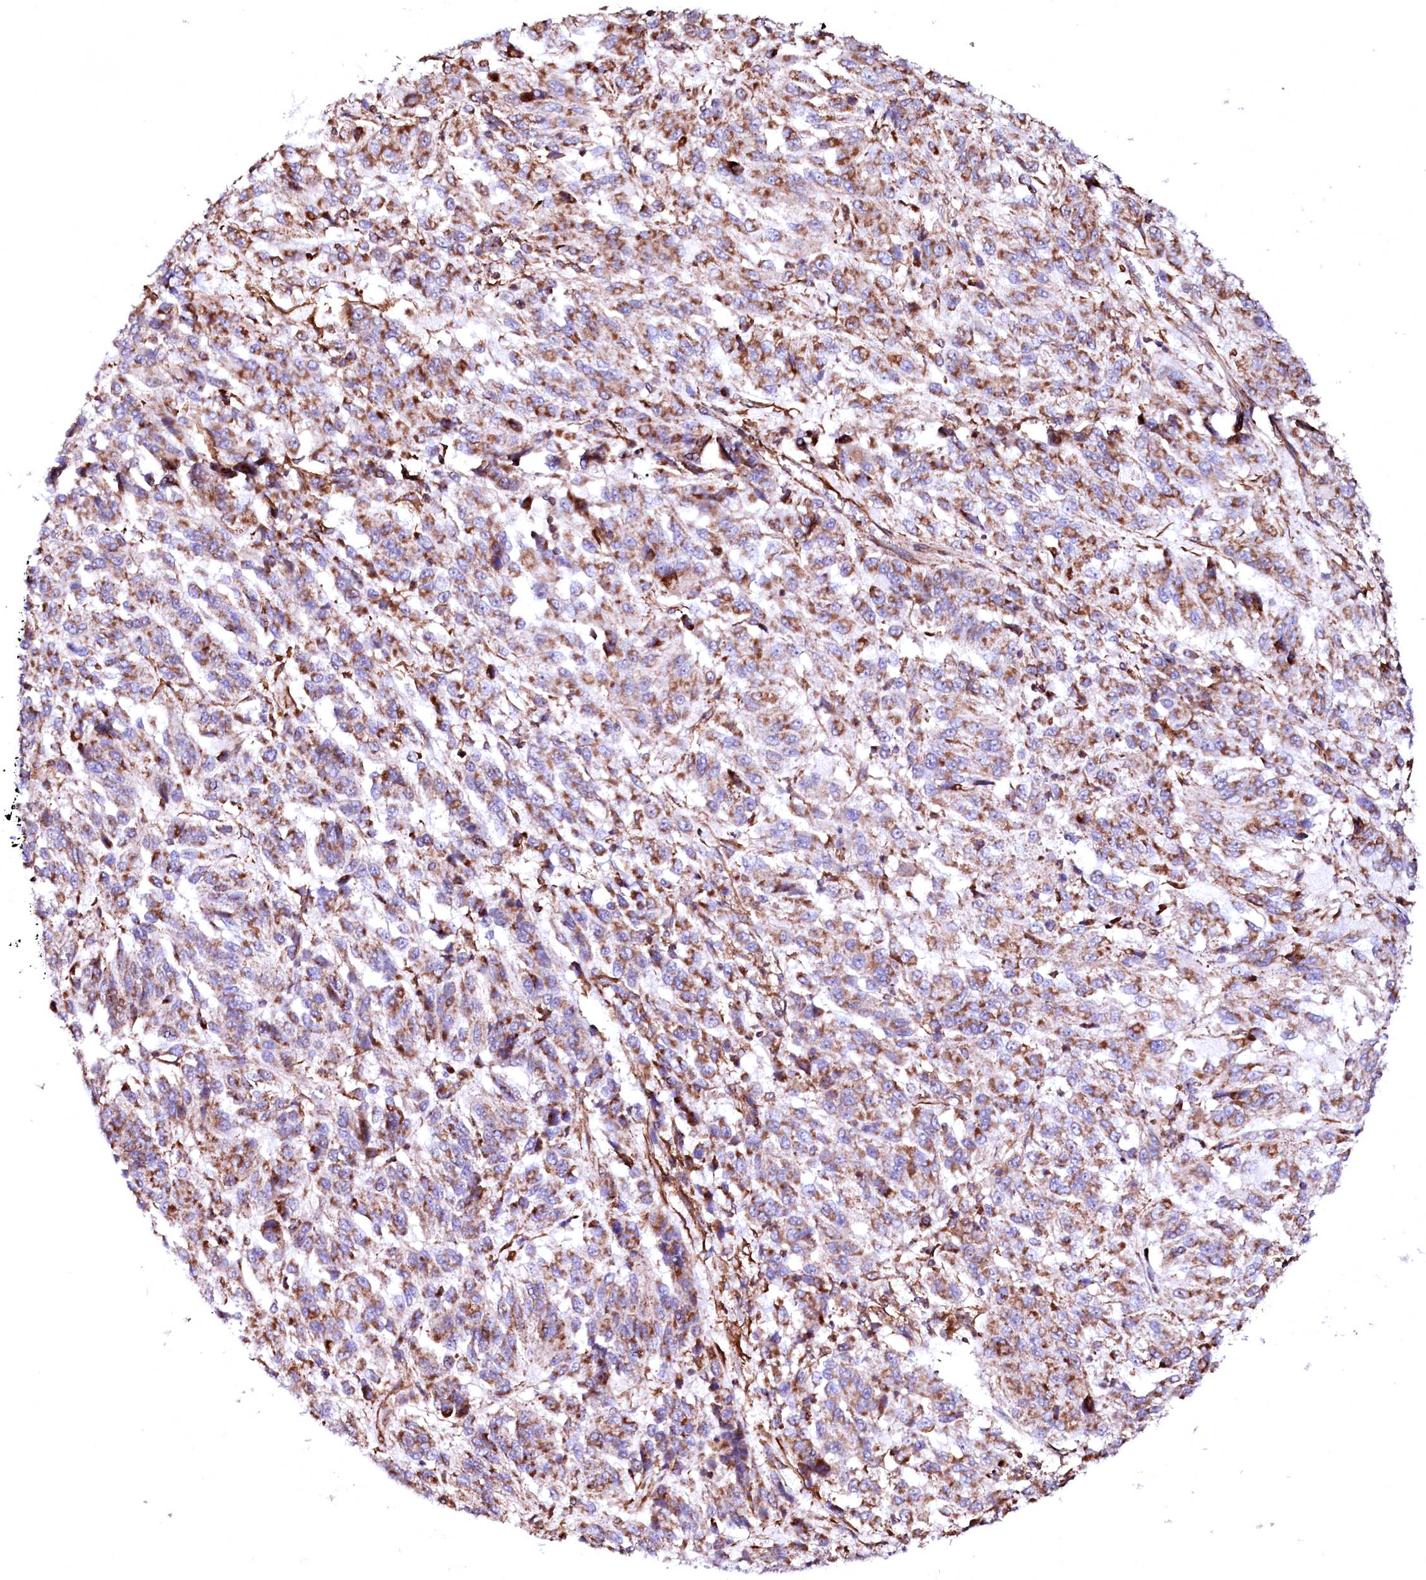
{"staining": {"intensity": "moderate", "quantity": ">75%", "location": "cytoplasmic/membranous"}, "tissue": "melanoma", "cell_type": "Tumor cells", "image_type": "cancer", "snomed": [{"axis": "morphology", "description": "Malignant melanoma, Metastatic site"}, {"axis": "topography", "description": "Lung"}], "caption": "Melanoma stained for a protein demonstrates moderate cytoplasmic/membranous positivity in tumor cells.", "gene": "GPR176", "patient": {"sex": "male", "age": 64}}